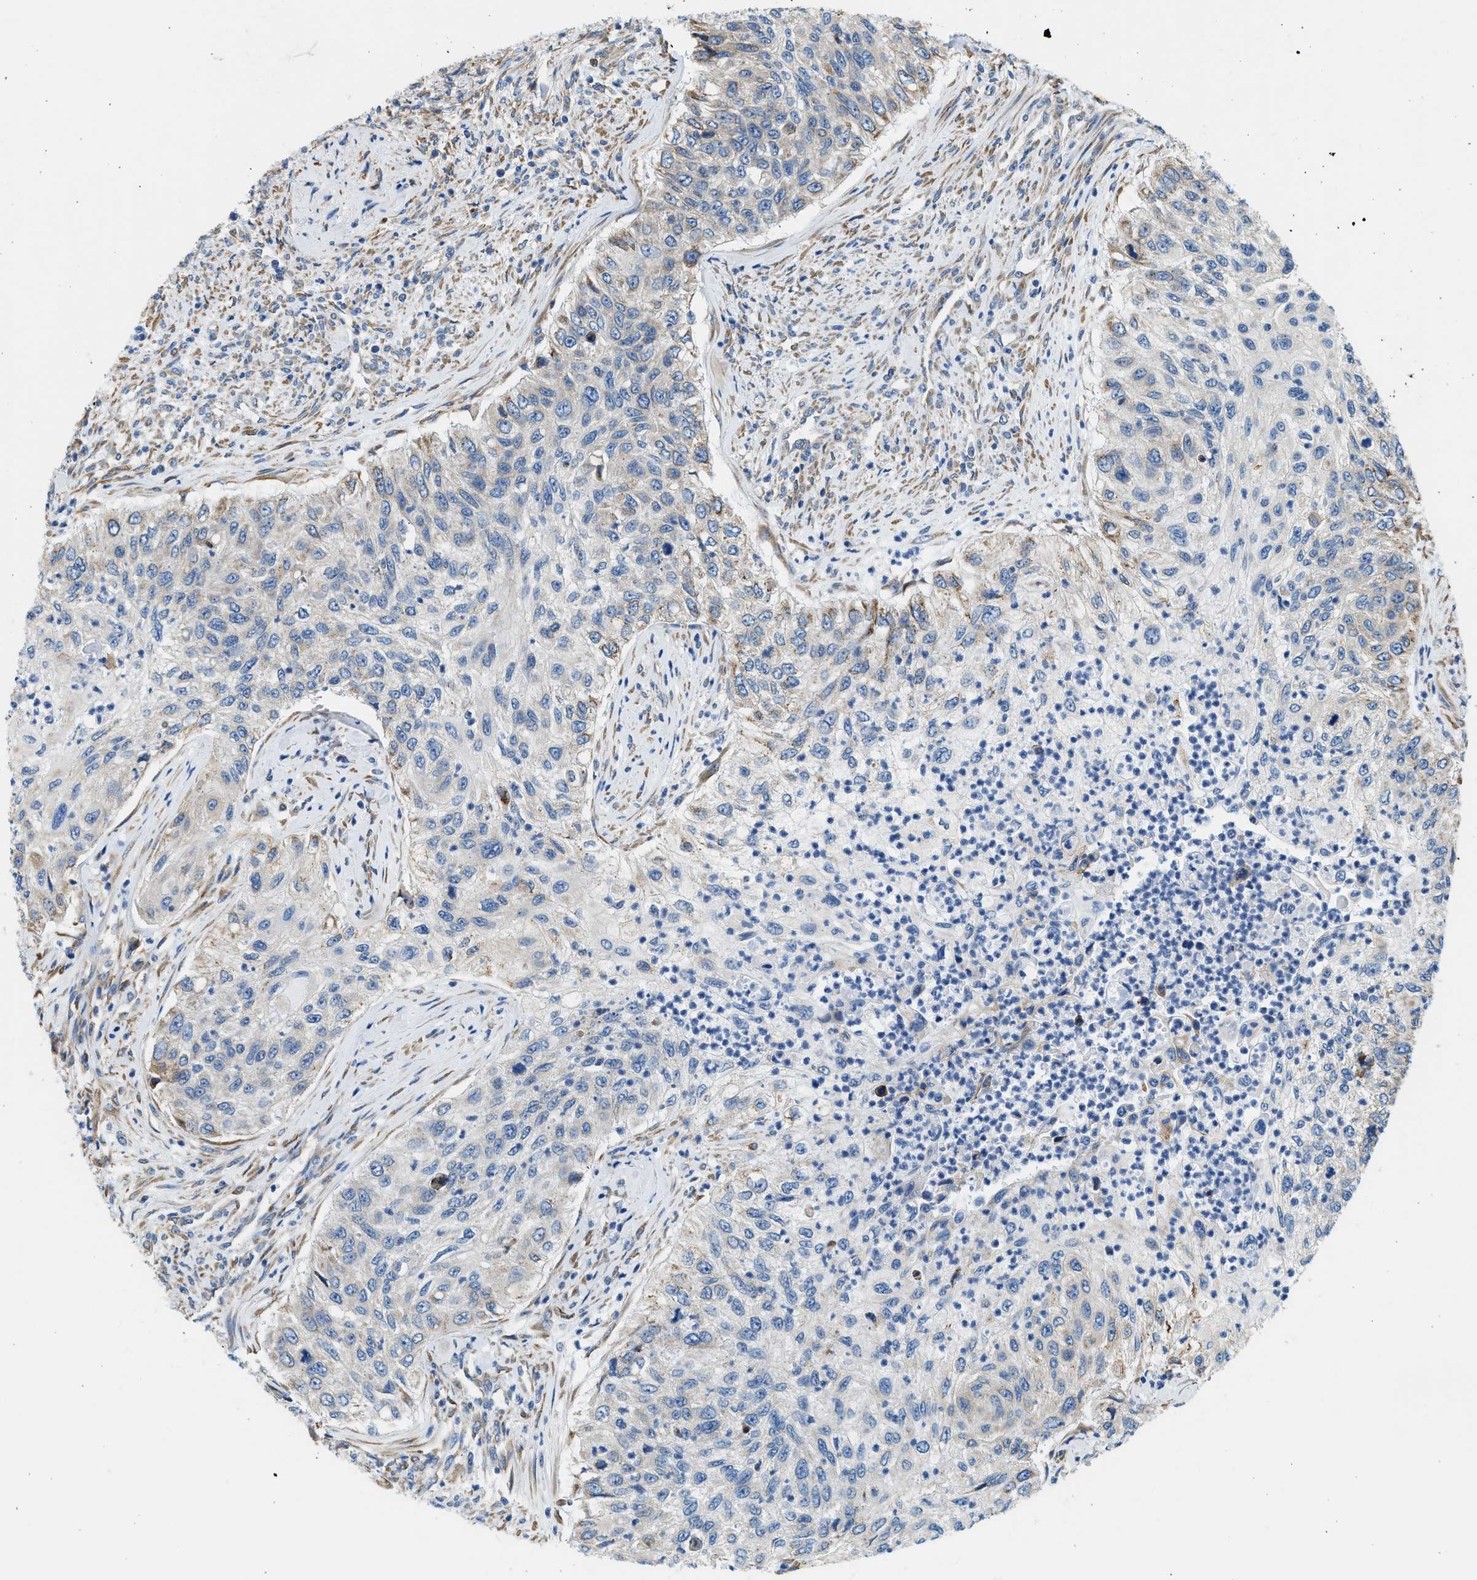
{"staining": {"intensity": "weak", "quantity": "<25%", "location": "cytoplasmic/membranous"}, "tissue": "urothelial cancer", "cell_type": "Tumor cells", "image_type": "cancer", "snomed": [{"axis": "morphology", "description": "Urothelial carcinoma, High grade"}, {"axis": "topography", "description": "Urinary bladder"}], "caption": "This histopathology image is of urothelial carcinoma (high-grade) stained with immunohistochemistry to label a protein in brown with the nuclei are counter-stained blue. There is no expression in tumor cells.", "gene": "CNTN6", "patient": {"sex": "female", "age": 60}}